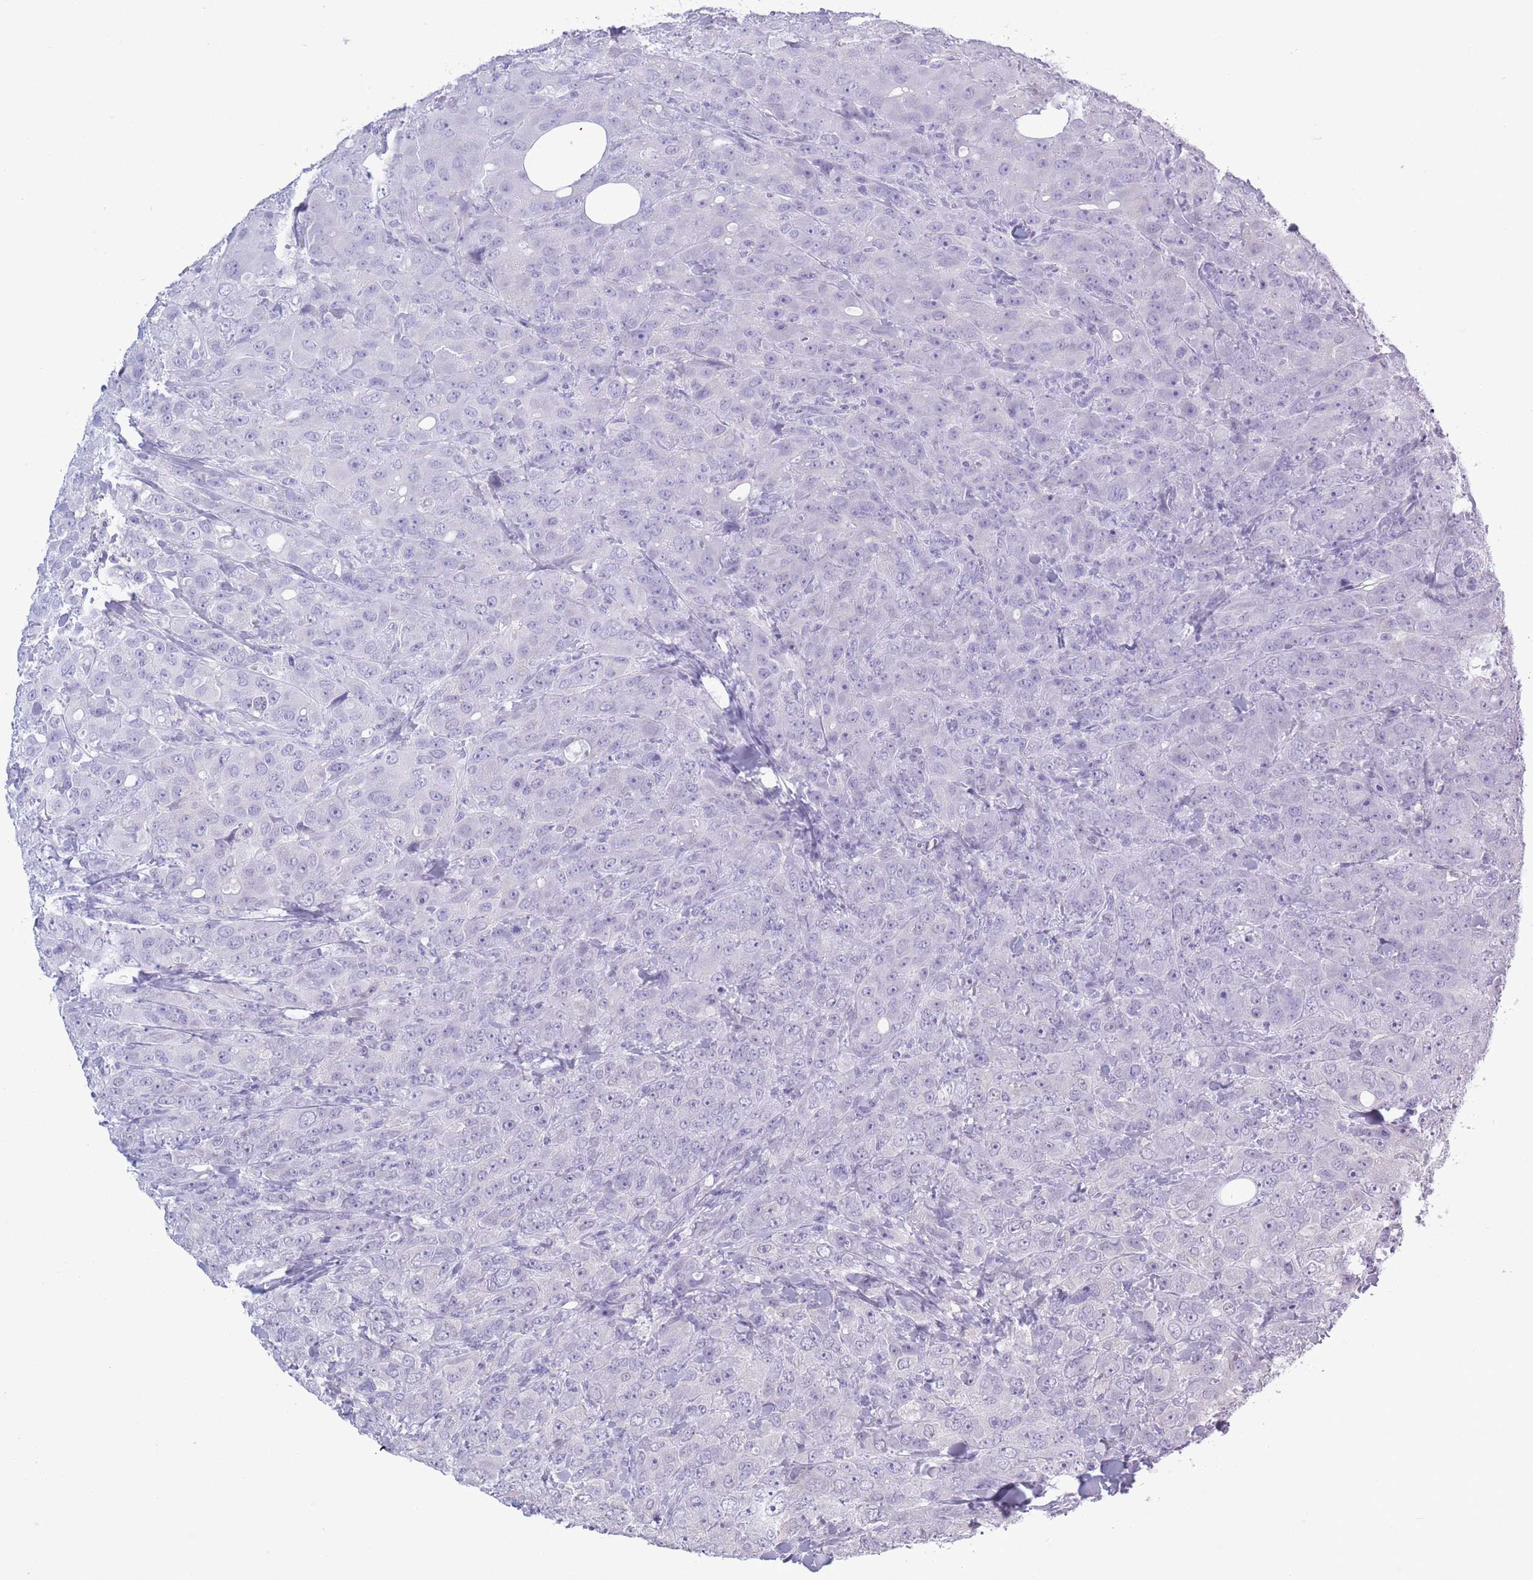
{"staining": {"intensity": "negative", "quantity": "none", "location": "none"}, "tissue": "breast cancer", "cell_type": "Tumor cells", "image_type": "cancer", "snomed": [{"axis": "morphology", "description": "Duct carcinoma"}, {"axis": "topography", "description": "Breast"}], "caption": "Immunohistochemistry (IHC) of breast infiltrating ductal carcinoma demonstrates no expression in tumor cells.", "gene": "OR7C1", "patient": {"sex": "female", "age": 43}}